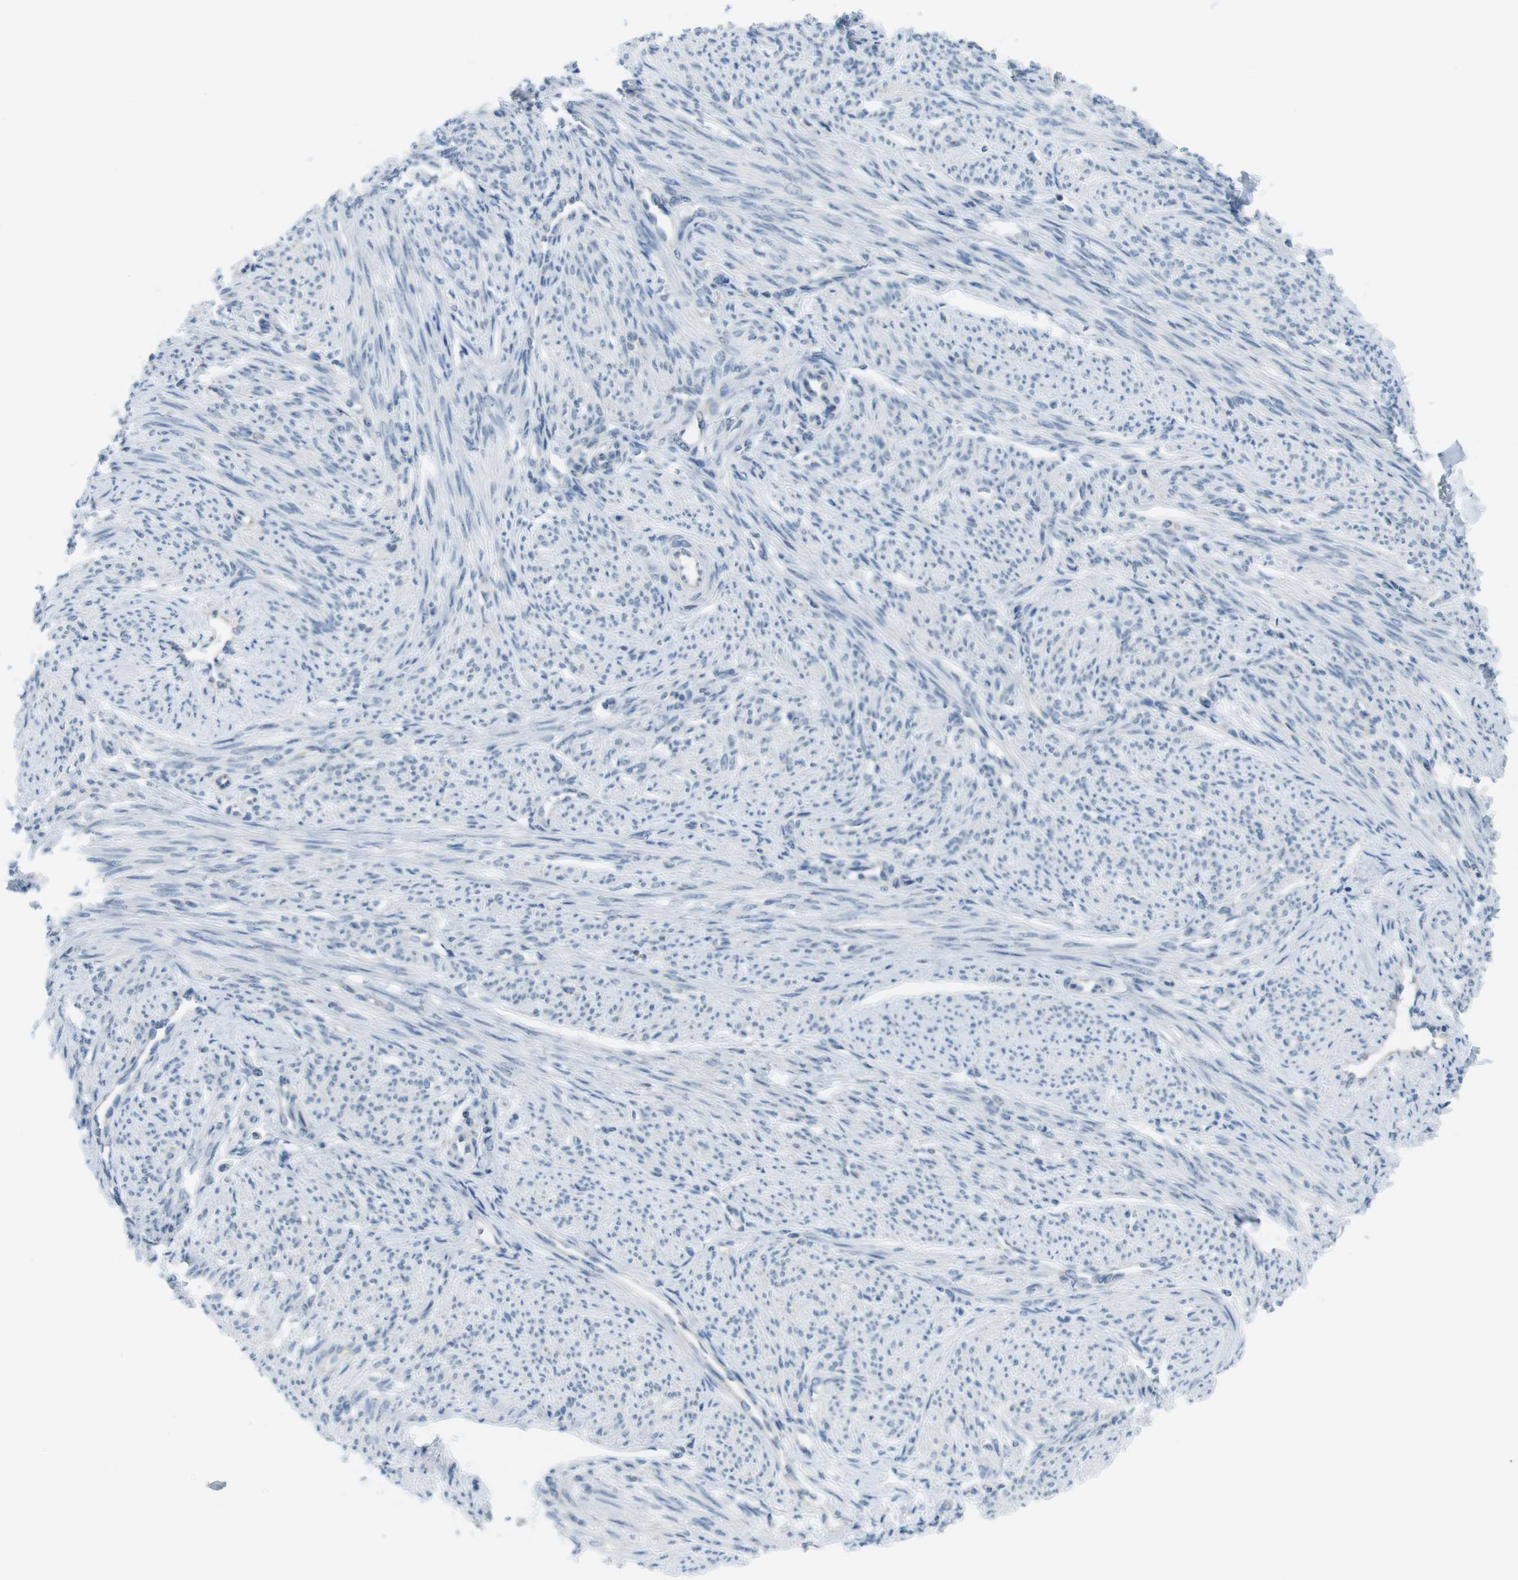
{"staining": {"intensity": "negative", "quantity": "none", "location": "none"}, "tissue": "smooth muscle", "cell_type": "Smooth muscle cells", "image_type": "normal", "snomed": [{"axis": "morphology", "description": "Normal tissue, NOS"}, {"axis": "topography", "description": "Smooth muscle"}], "caption": "IHC of benign smooth muscle exhibits no staining in smooth muscle cells.", "gene": "CLPTM1L", "patient": {"sex": "female", "age": 65}}